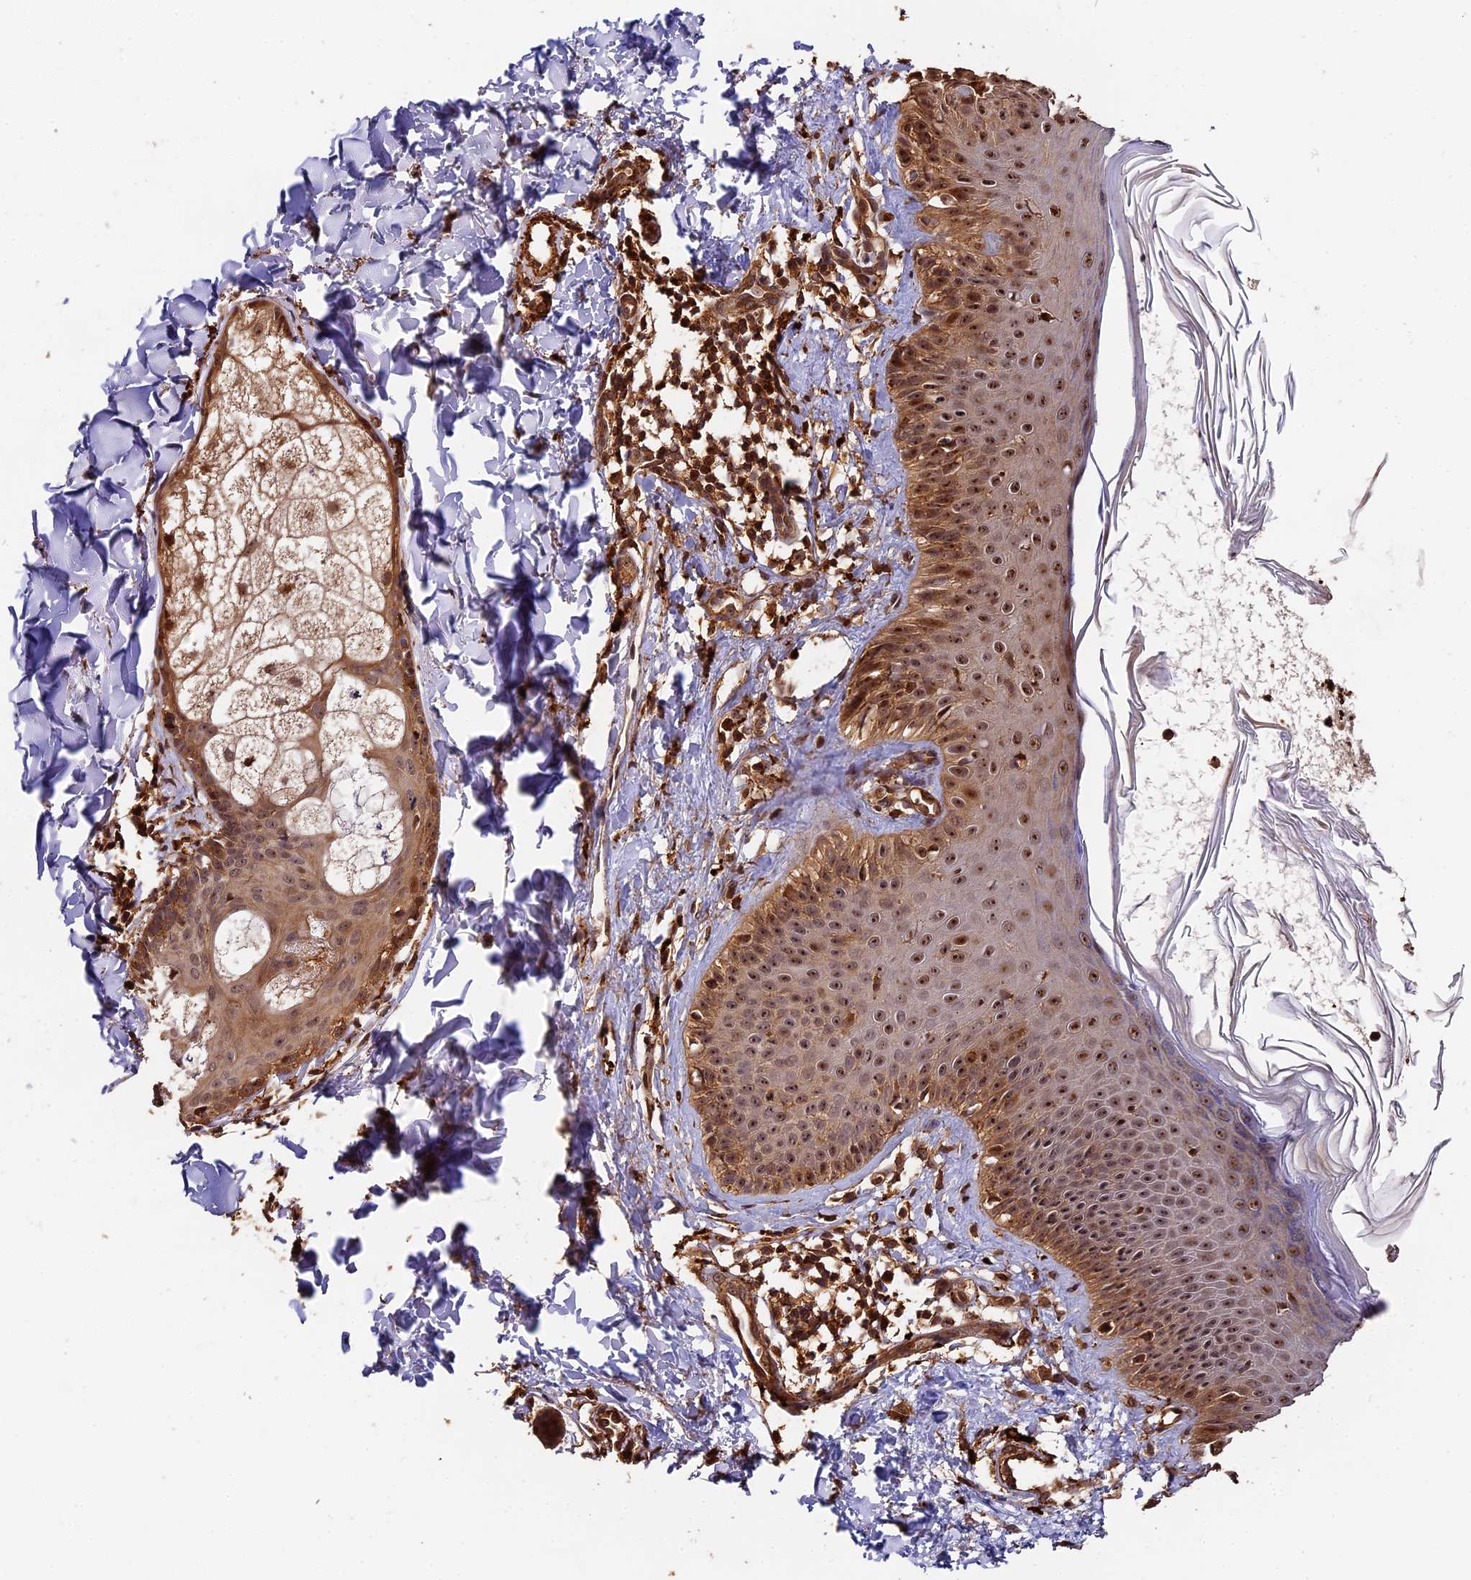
{"staining": {"intensity": "strong", "quantity": ">75%", "location": "cytoplasmic/membranous,nuclear"}, "tissue": "skin", "cell_type": "Fibroblasts", "image_type": "normal", "snomed": [{"axis": "morphology", "description": "Normal tissue, NOS"}, {"axis": "topography", "description": "Skin"}], "caption": "A brown stain shows strong cytoplasmic/membranous,nuclear positivity of a protein in fibroblasts of unremarkable human skin. The staining is performed using DAB brown chromogen to label protein expression. The nuclei are counter-stained blue using hematoxylin.", "gene": "MMP15", "patient": {"sex": "male", "age": 52}}